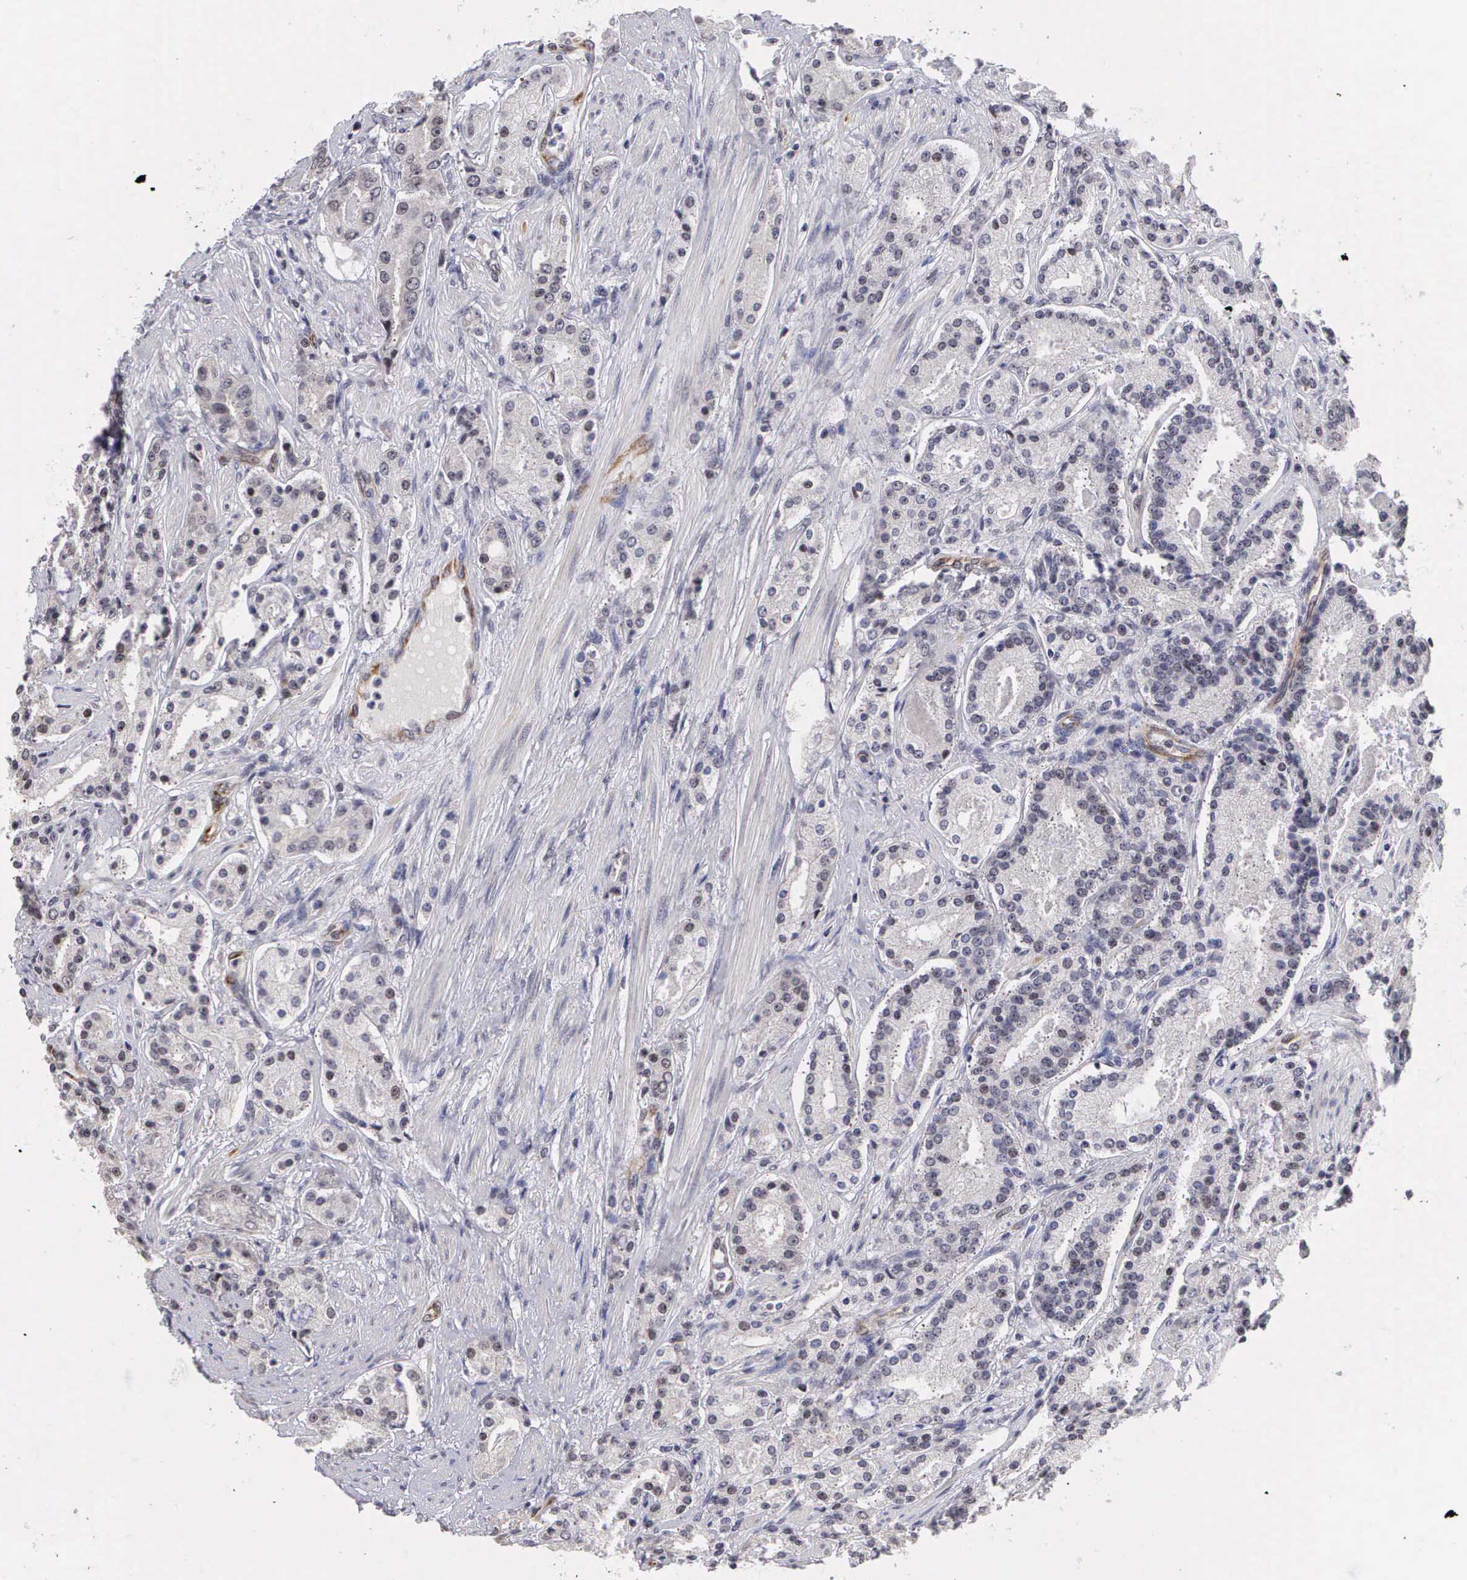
{"staining": {"intensity": "moderate", "quantity": ">75%", "location": "nuclear"}, "tissue": "prostate cancer", "cell_type": "Tumor cells", "image_type": "cancer", "snomed": [{"axis": "morphology", "description": "Adenocarcinoma, Medium grade"}, {"axis": "topography", "description": "Prostate"}], "caption": "Immunohistochemistry of prostate cancer (adenocarcinoma (medium-grade)) demonstrates medium levels of moderate nuclear expression in about >75% of tumor cells. (Brightfield microscopy of DAB IHC at high magnification).", "gene": "MORC2", "patient": {"sex": "male", "age": 72}}